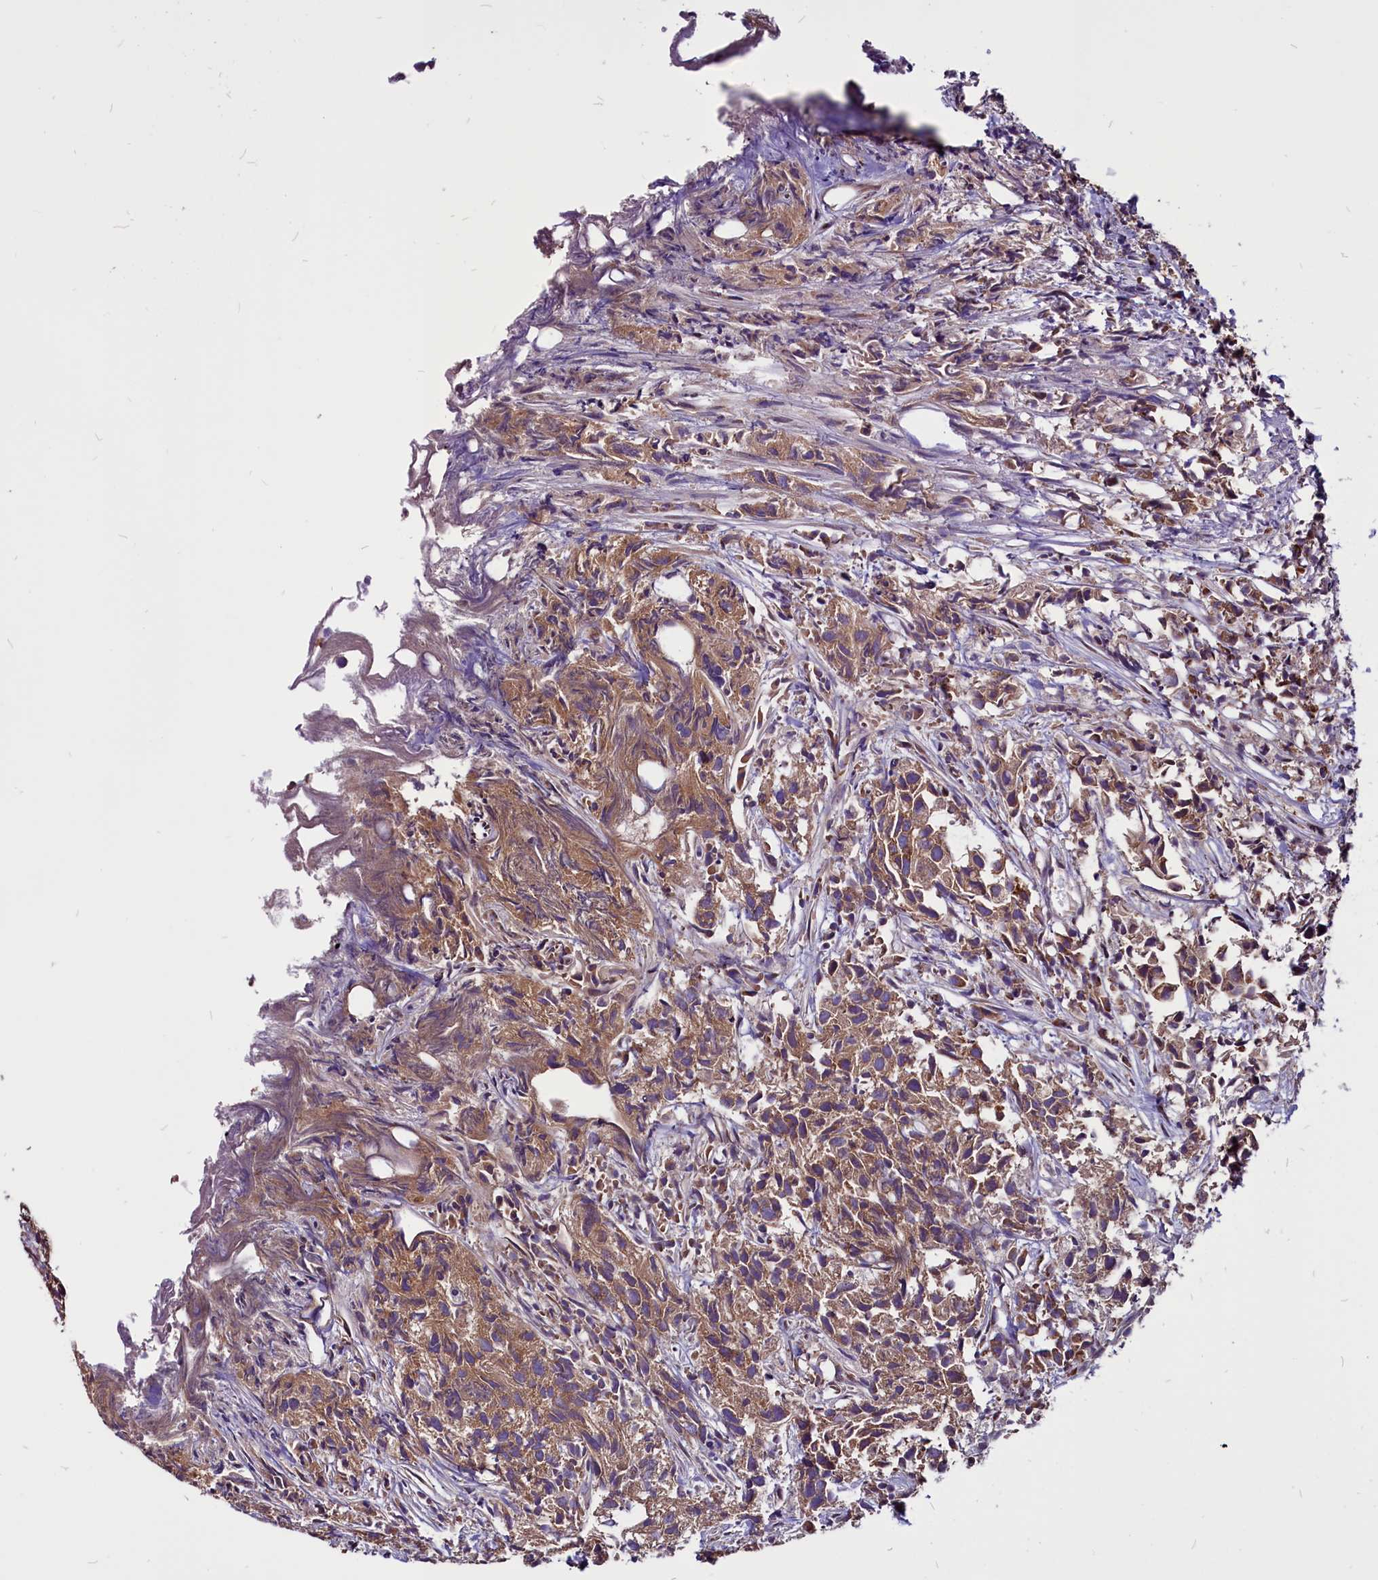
{"staining": {"intensity": "moderate", "quantity": ">75%", "location": "cytoplasmic/membranous"}, "tissue": "urothelial cancer", "cell_type": "Tumor cells", "image_type": "cancer", "snomed": [{"axis": "morphology", "description": "Urothelial carcinoma, High grade"}, {"axis": "topography", "description": "Urinary bladder"}], "caption": "Human urothelial carcinoma (high-grade) stained with a protein marker shows moderate staining in tumor cells.", "gene": "EIF3G", "patient": {"sex": "female", "age": 75}}